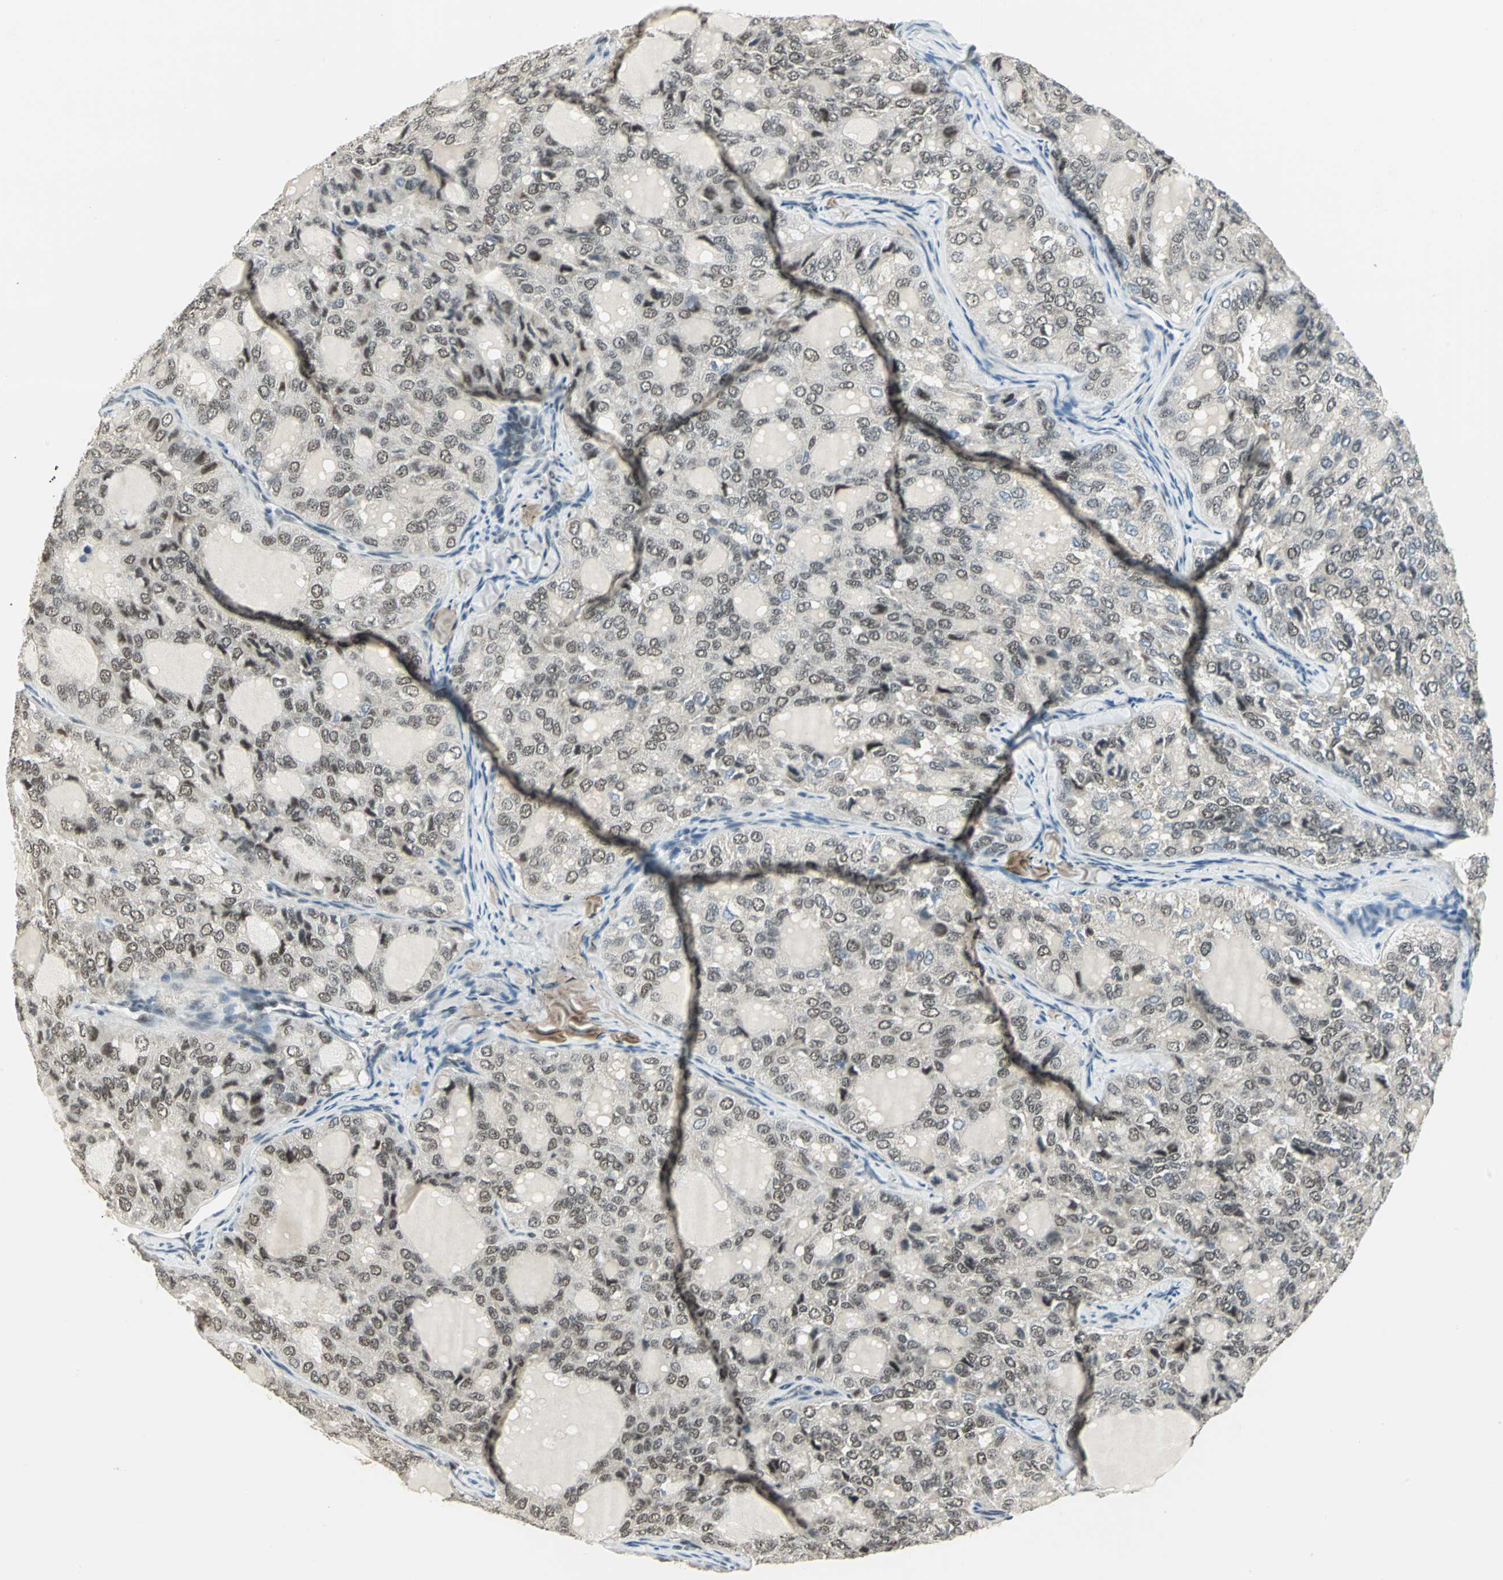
{"staining": {"intensity": "weak", "quantity": "<25%", "location": "cytoplasmic/membranous,nuclear"}, "tissue": "thyroid cancer", "cell_type": "Tumor cells", "image_type": "cancer", "snomed": [{"axis": "morphology", "description": "Follicular adenoma carcinoma, NOS"}, {"axis": "topography", "description": "Thyroid gland"}], "caption": "IHC micrograph of human thyroid follicular adenoma carcinoma stained for a protein (brown), which shows no staining in tumor cells.", "gene": "MTA1", "patient": {"sex": "male", "age": 75}}